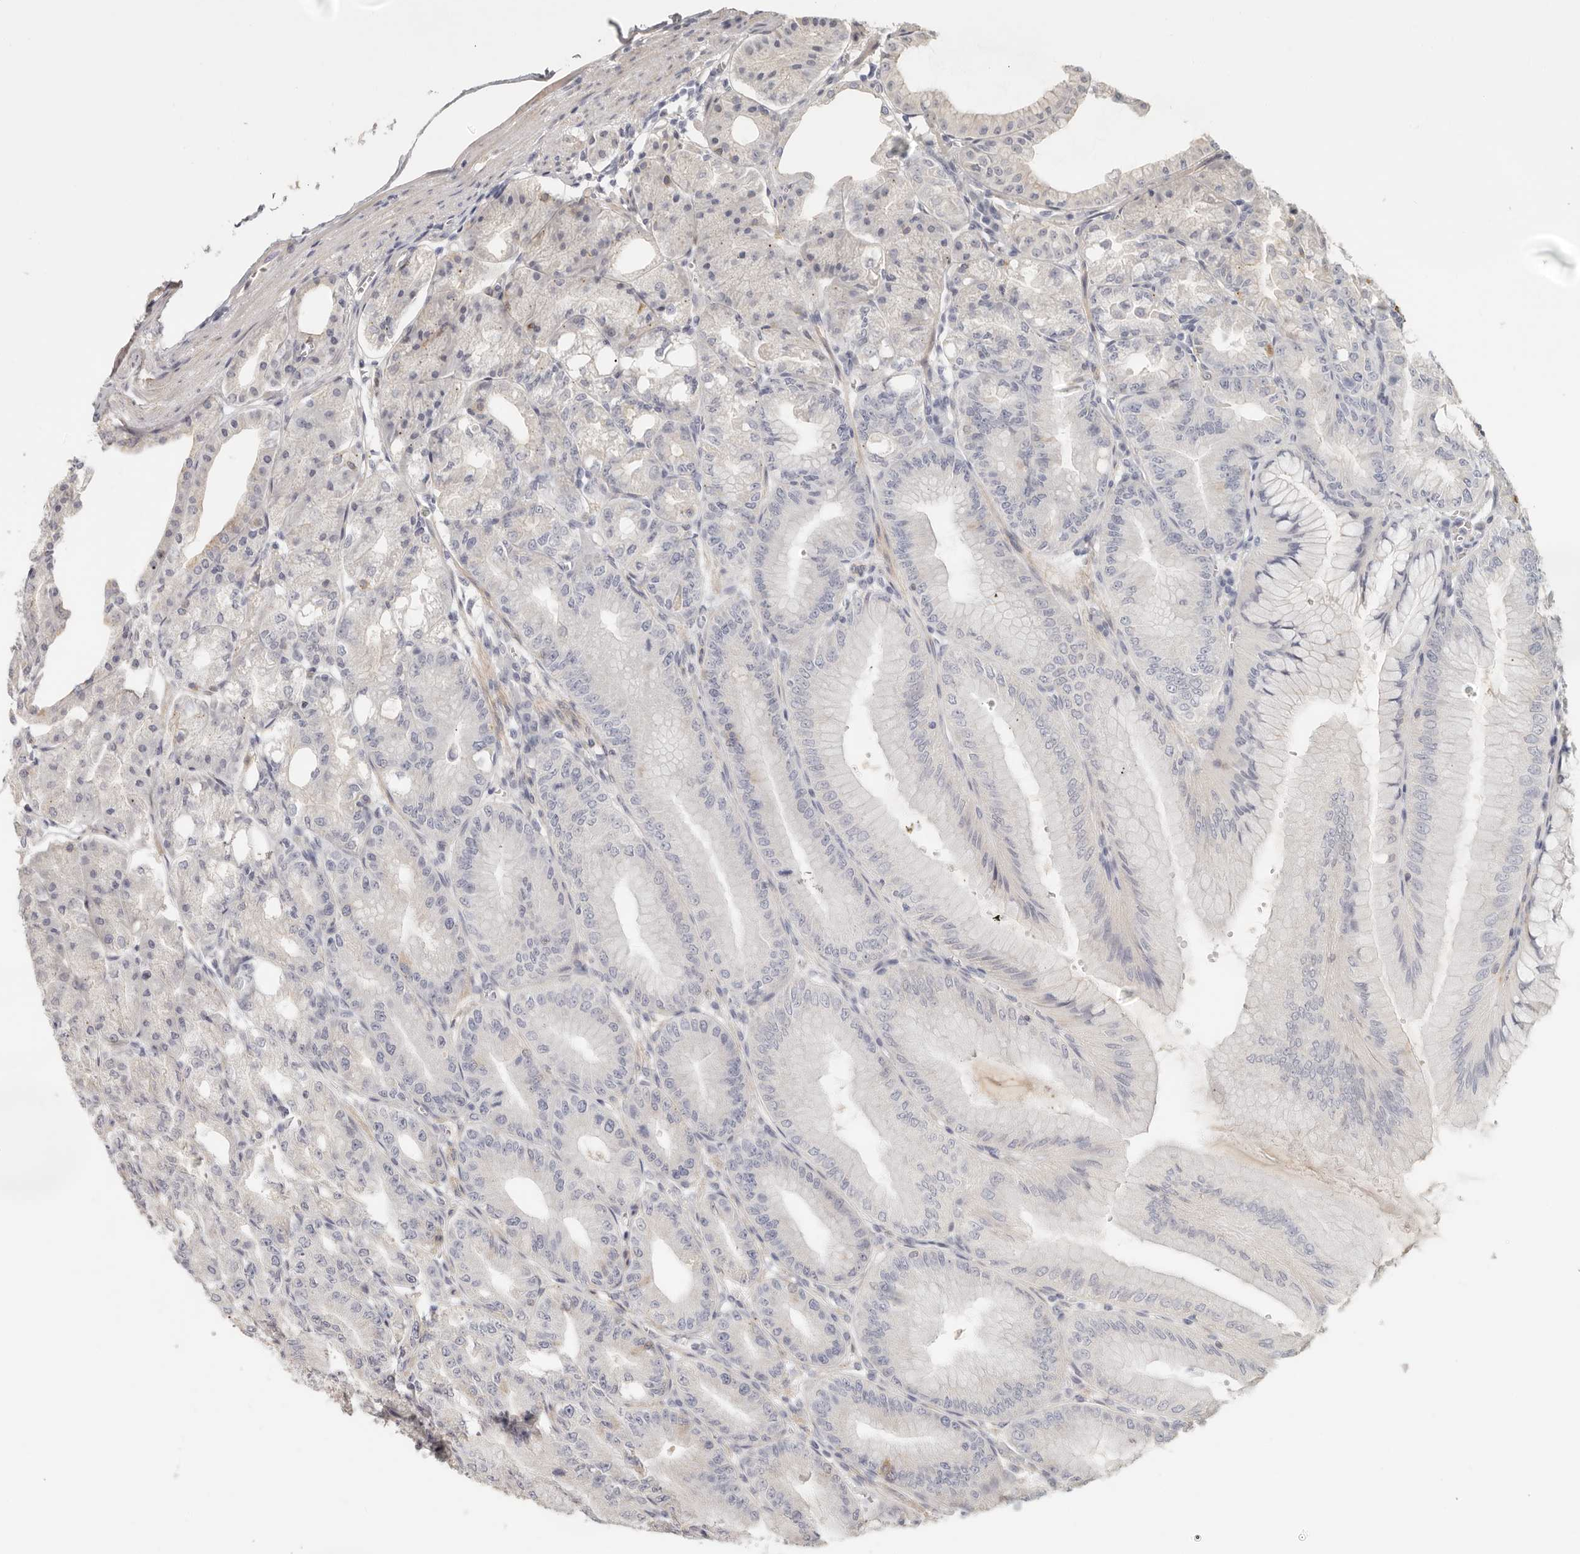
{"staining": {"intensity": "moderate", "quantity": "25%-75%", "location": "cytoplasmic/membranous"}, "tissue": "stomach", "cell_type": "Glandular cells", "image_type": "normal", "snomed": [{"axis": "morphology", "description": "Normal tissue, NOS"}, {"axis": "topography", "description": "Stomach, lower"}], "caption": "IHC image of benign stomach: human stomach stained using immunohistochemistry (IHC) shows medium levels of moderate protein expression localized specifically in the cytoplasmic/membranous of glandular cells, appearing as a cytoplasmic/membranous brown color.", "gene": "ANXA9", "patient": {"sex": "male", "age": 71}}